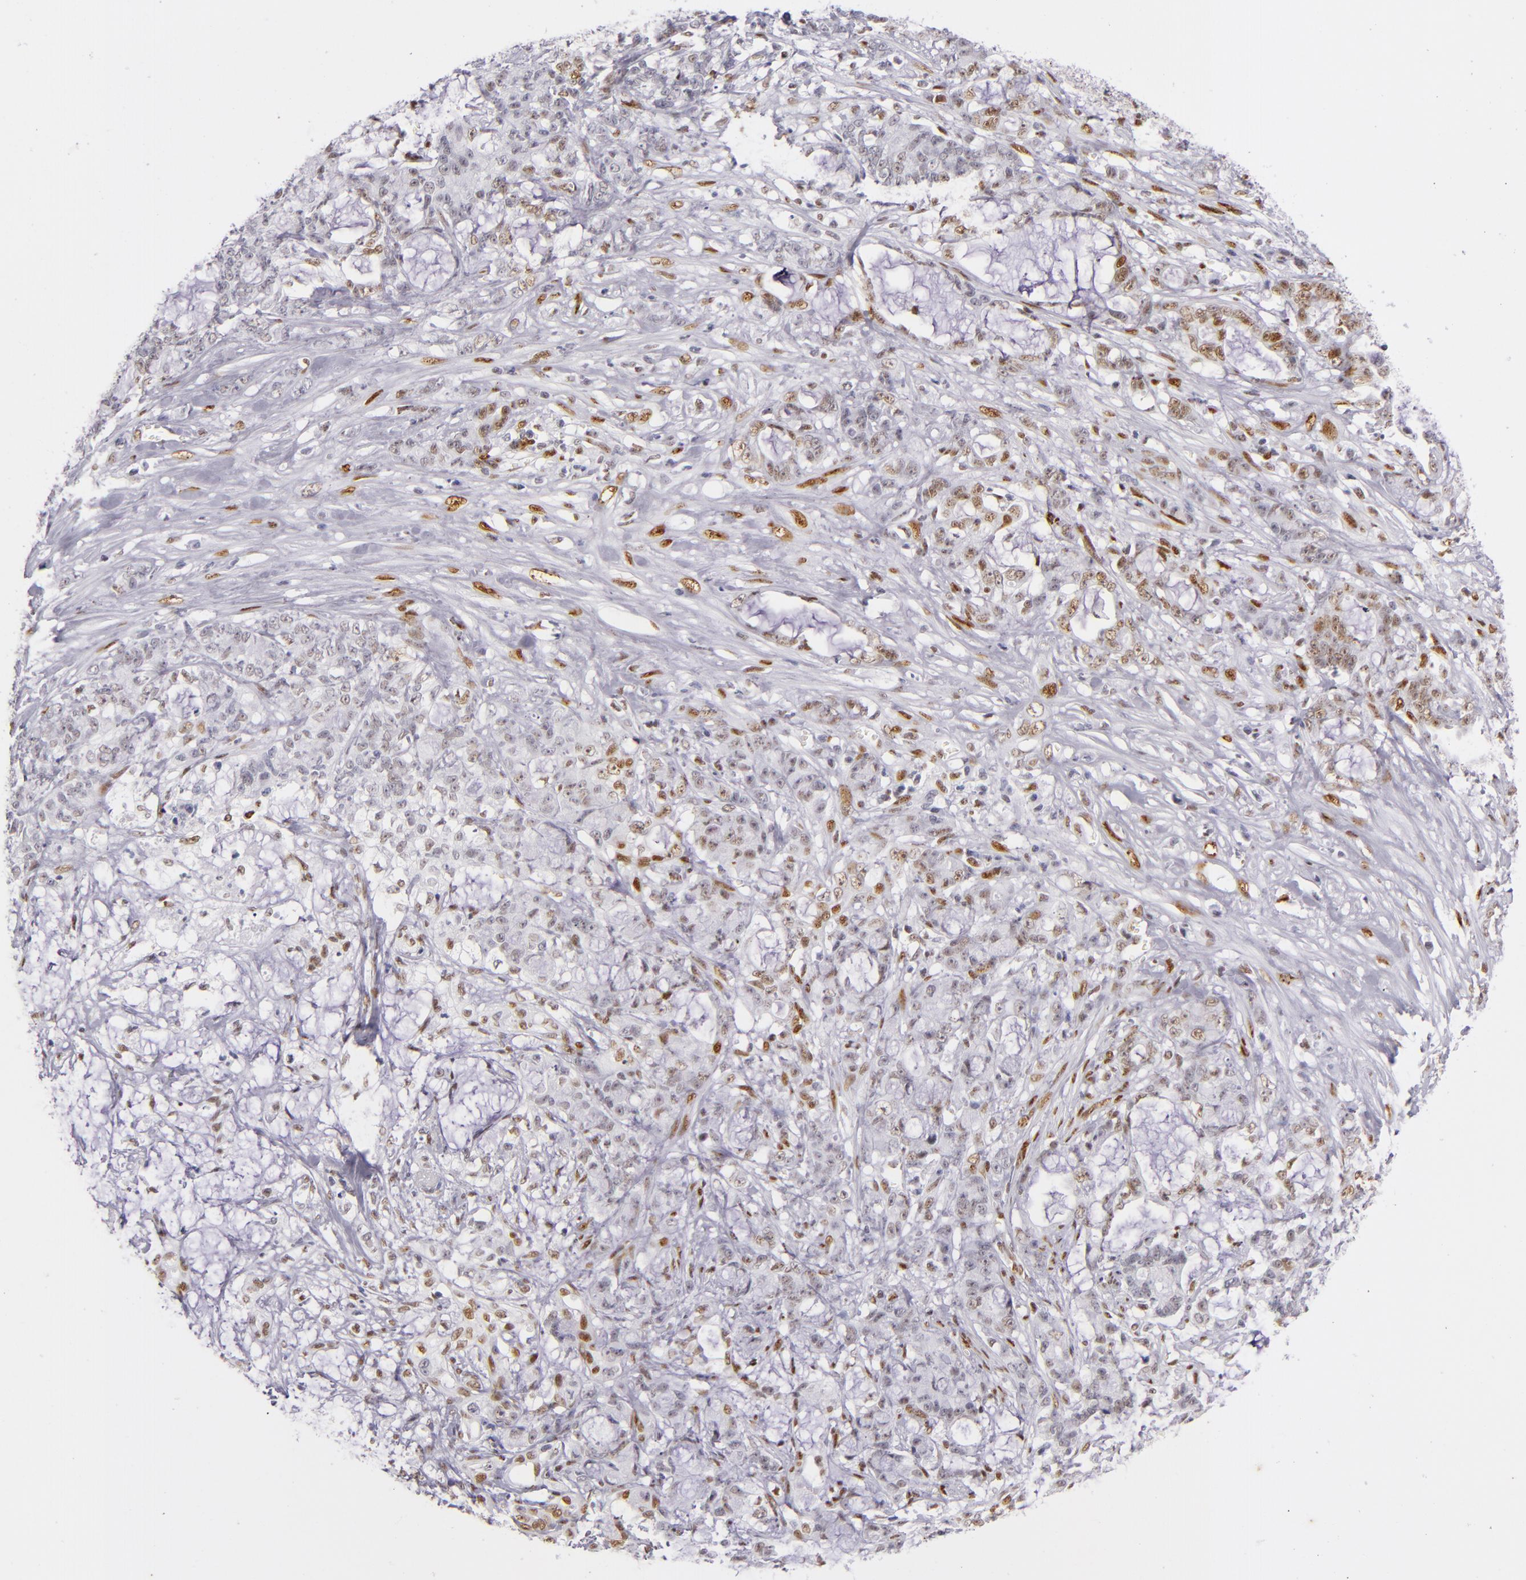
{"staining": {"intensity": "weak", "quantity": "25%-75%", "location": "nuclear"}, "tissue": "pancreatic cancer", "cell_type": "Tumor cells", "image_type": "cancer", "snomed": [{"axis": "morphology", "description": "Adenocarcinoma, NOS"}, {"axis": "topography", "description": "Pancreas"}], "caption": "A low amount of weak nuclear positivity is identified in approximately 25%-75% of tumor cells in pancreatic cancer tissue.", "gene": "TOP3A", "patient": {"sex": "female", "age": 73}}